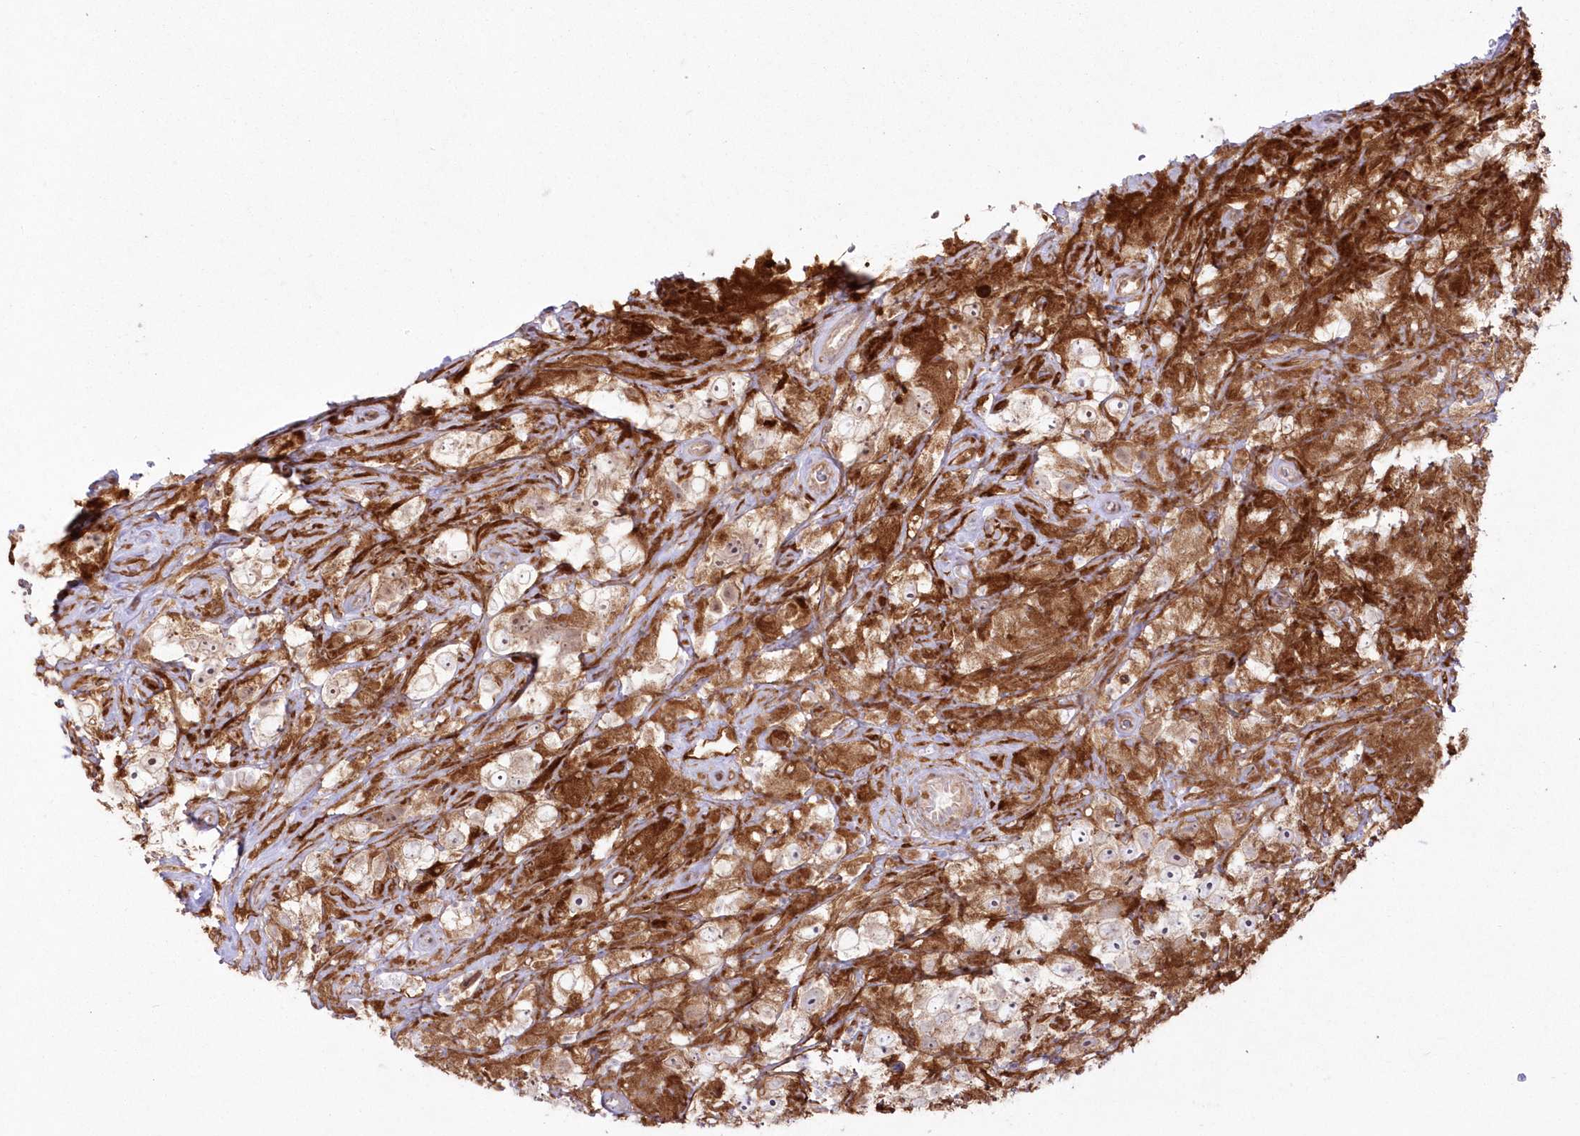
{"staining": {"intensity": "moderate", "quantity": ">75%", "location": "cytoplasmic/membranous"}, "tissue": "testis cancer", "cell_type": "Tumor cells", "image_type": "cancer", "snomed": [{"axis": "morphology", "description": "Seminoma, NOS"}, {"axis": "topography", "description": "Testis"}], "caption": "Immunohistochemical staining of human testis cancer reveals moderate cytoplasmic/membranous protein expression in approximately >75% of tumor cells. The staining is performed using DAB (3,3'-diaminobenzidine) brown chromogen to label protein expression. The nuclei are counter-stained blue using hematoxylin.", "gene": "SH3PXD2B", "patient": {"sex": "male", "age": 49}}